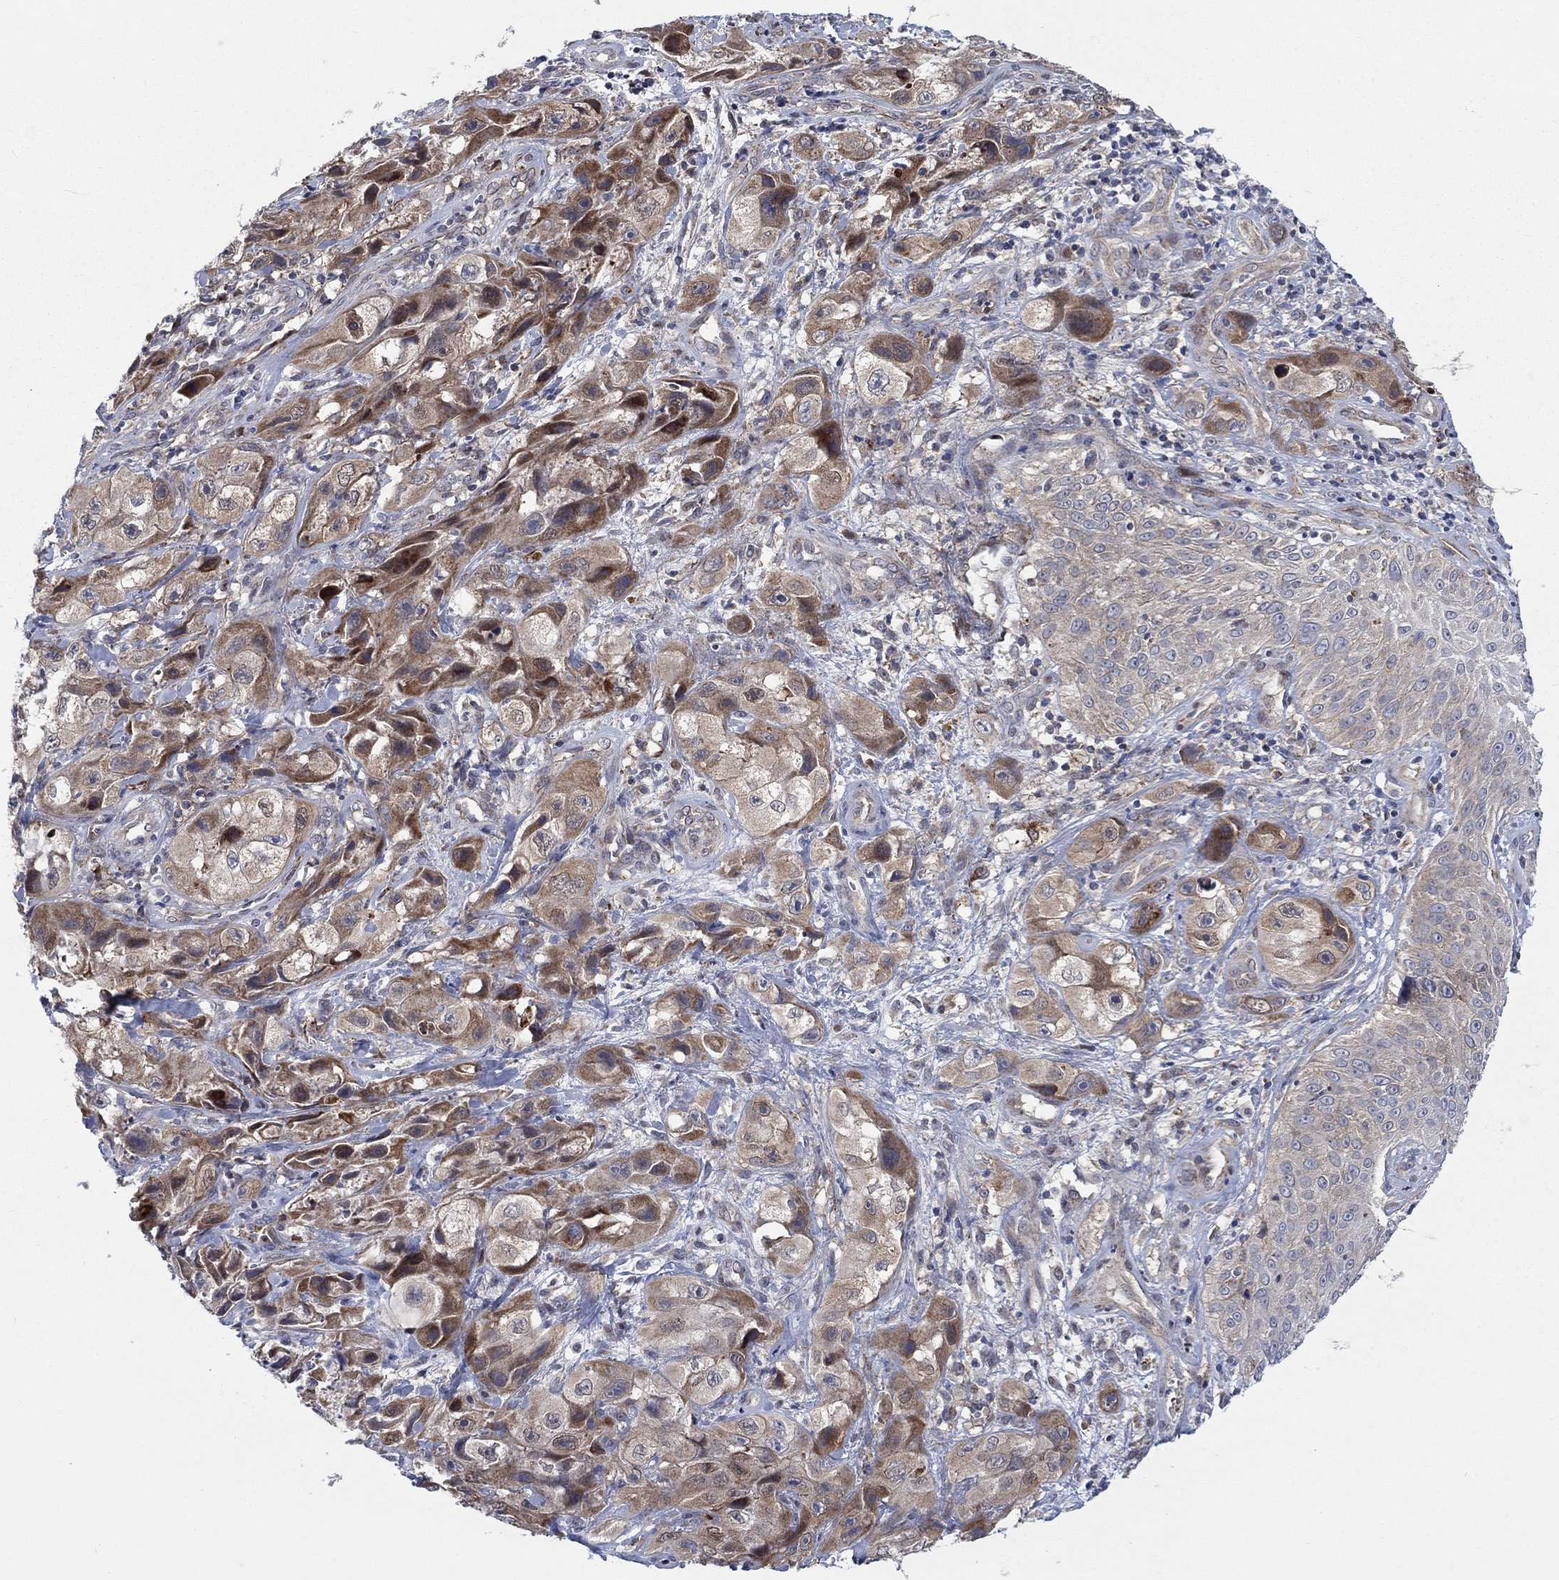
{"staining": {"intensity": "moderate", "quantity": ">75%", "location": "cytoplasmic/membranous"}, "tissue": "skin cancer", "cell_type": "Tumor cells", "image_type": "cancer", "snomed": [{"axis": "morphology", "description": "Squamous cell carcinoma, NOS"}, {"axis": "topography", "description": "Skin"}, {"axis": "topography", "description": "Subcutis"}], "caption": "IHC (DAB (3,3'-diaminobenzidine)) staining of skin cancer reveals moderate cytoplasmic/membranous protein staining in approximately >75% of tumor cells. The protein of interest is stained brown, and the nuclei are stained in blue (DAB (3,3'-diaminobenzidine) IHC with brightfield microscopy, high magnification).", "gene": "SLC35F2", "patient": {"sex": "male", "age": 73}}